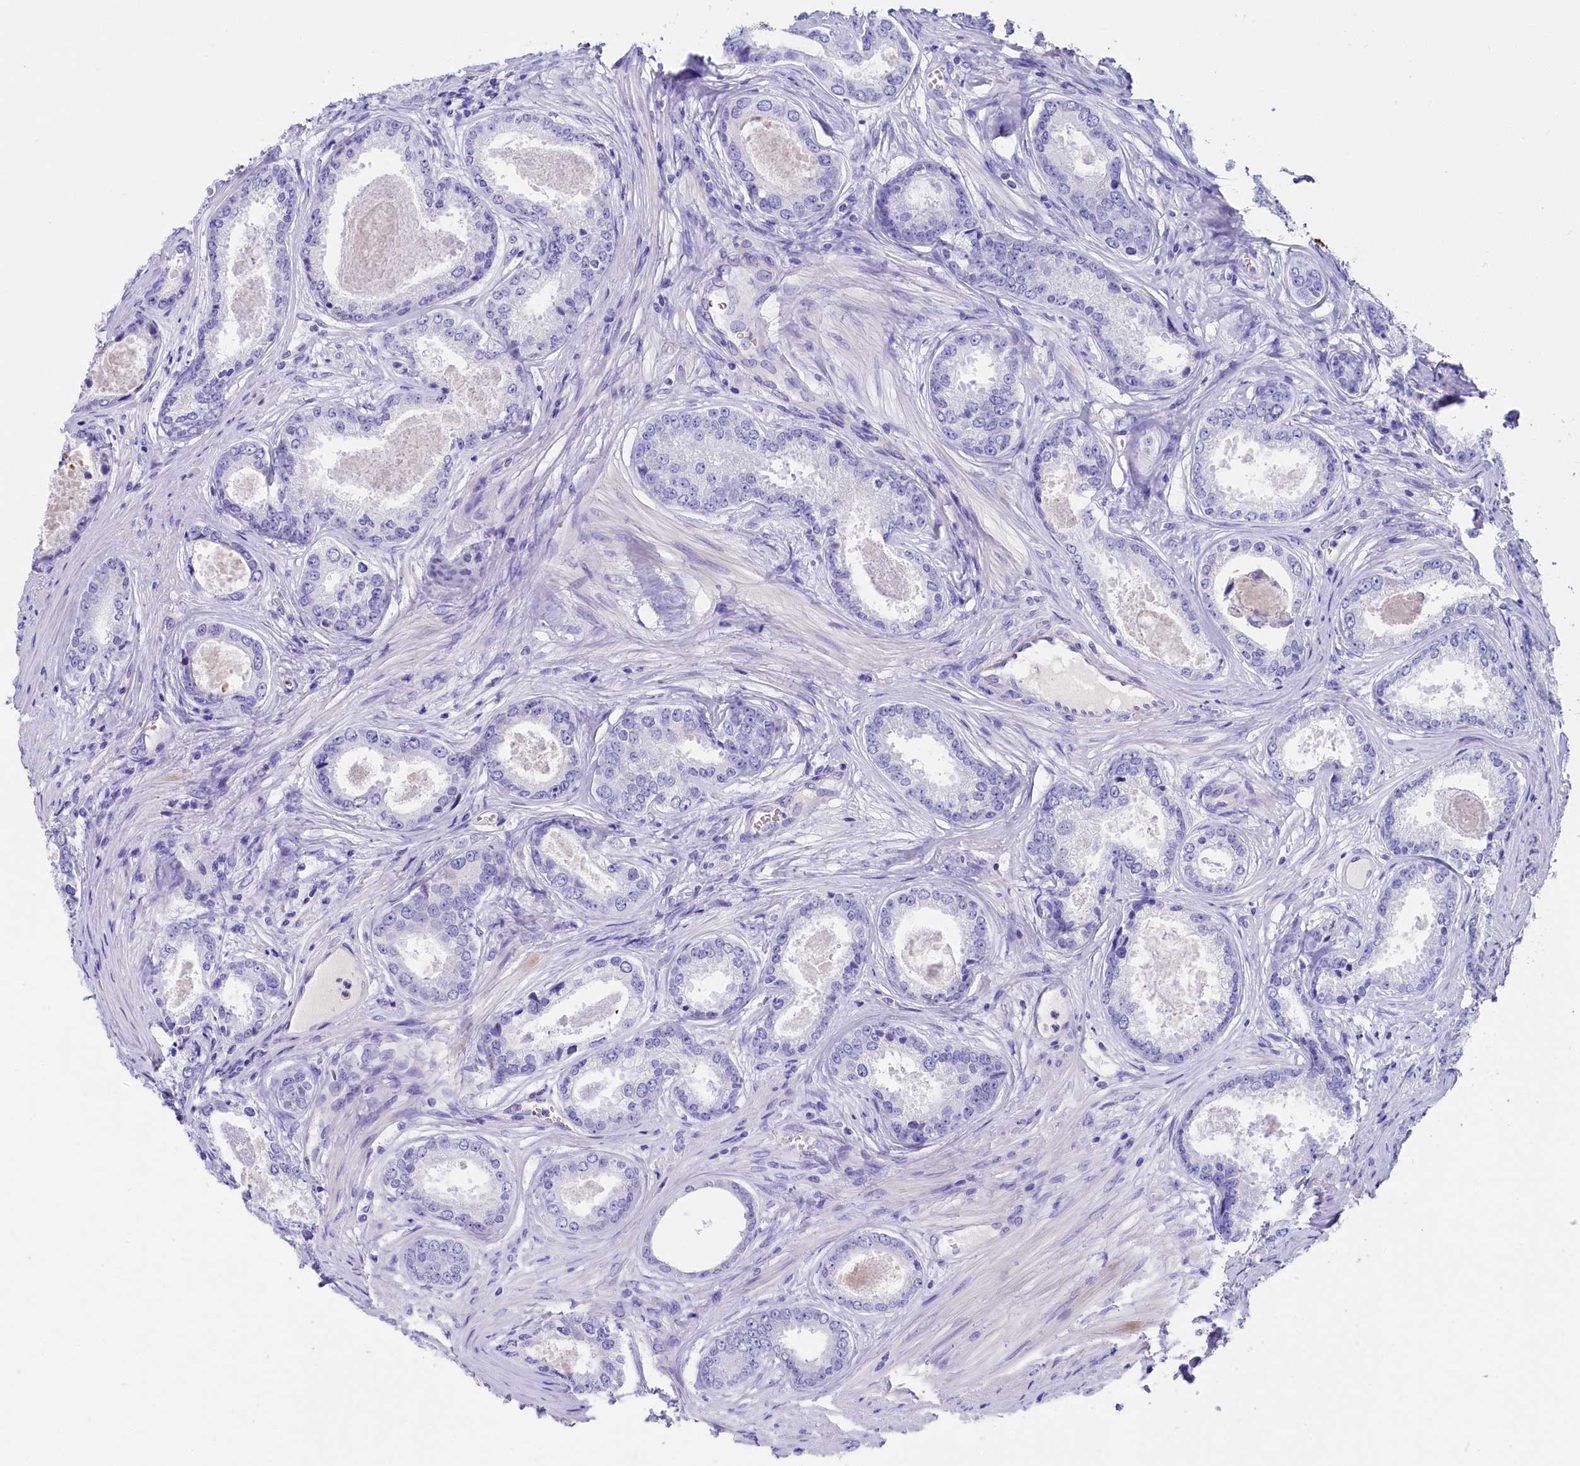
{"staining": {"intensity": "negative", "quantity": "none", "location": "none"}, "tissue": "prostate cancer", "cell_type": "Tumor cells", "image_type": "cancer", "snomed": [{"axis": "morphology", "description": "Adenocarcinoma, Low grade"}, {"axis": "topography", "description": "Prostate"}], "caption": "DAB (3,3'-diaminobenzidine) immunohistochemical staining of prostate cancer demonstrates no significant expression in tumor cells. (DAB immunohistochemistry (IHC) visualized using brightfield microscopy, high magnification).", "gene": "SULT2A1", "patient": {"sex": "male", "age": 68}}